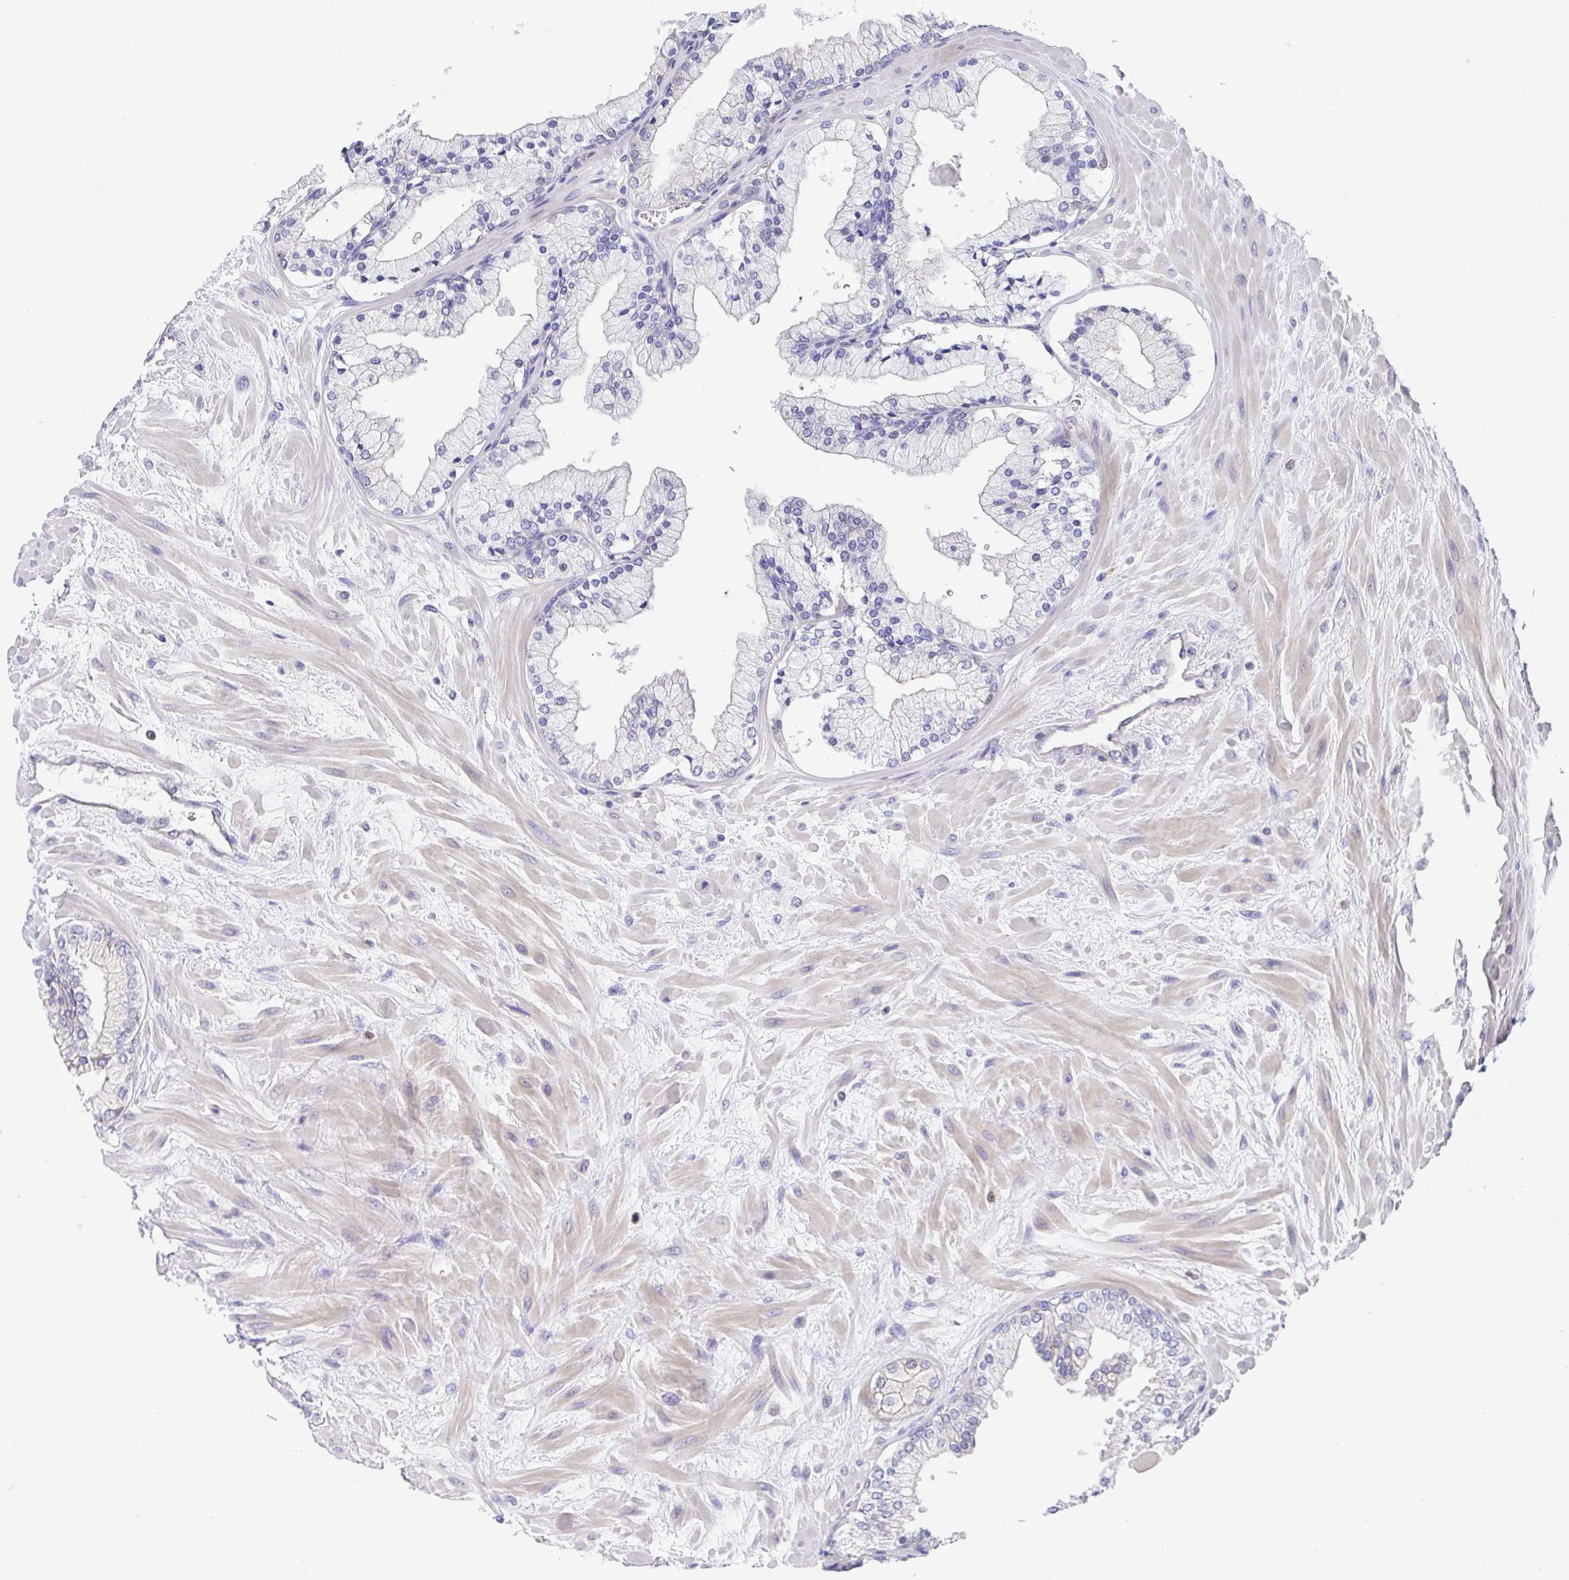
{"staining": {"intensity": "negative", "quantity": "none", "location": "none"}, "tissue": "prostate", "cell_type": "Glandular cells", "image_type": "normal", "snomed": [{"axis": "morphology", "description": "Normal tissue, NOS"}, {"axis": "topography", "description": "Prostate"}, {"axis": "topography", "description": "Peripheral nerve tissue"}], "caption": "DAB immunohistochemical staining of benign human prostate demonstrates no significant expression in glandular cells.", "gene": "TIMELESS", "patient": {"sex": "male", "age": 61}}